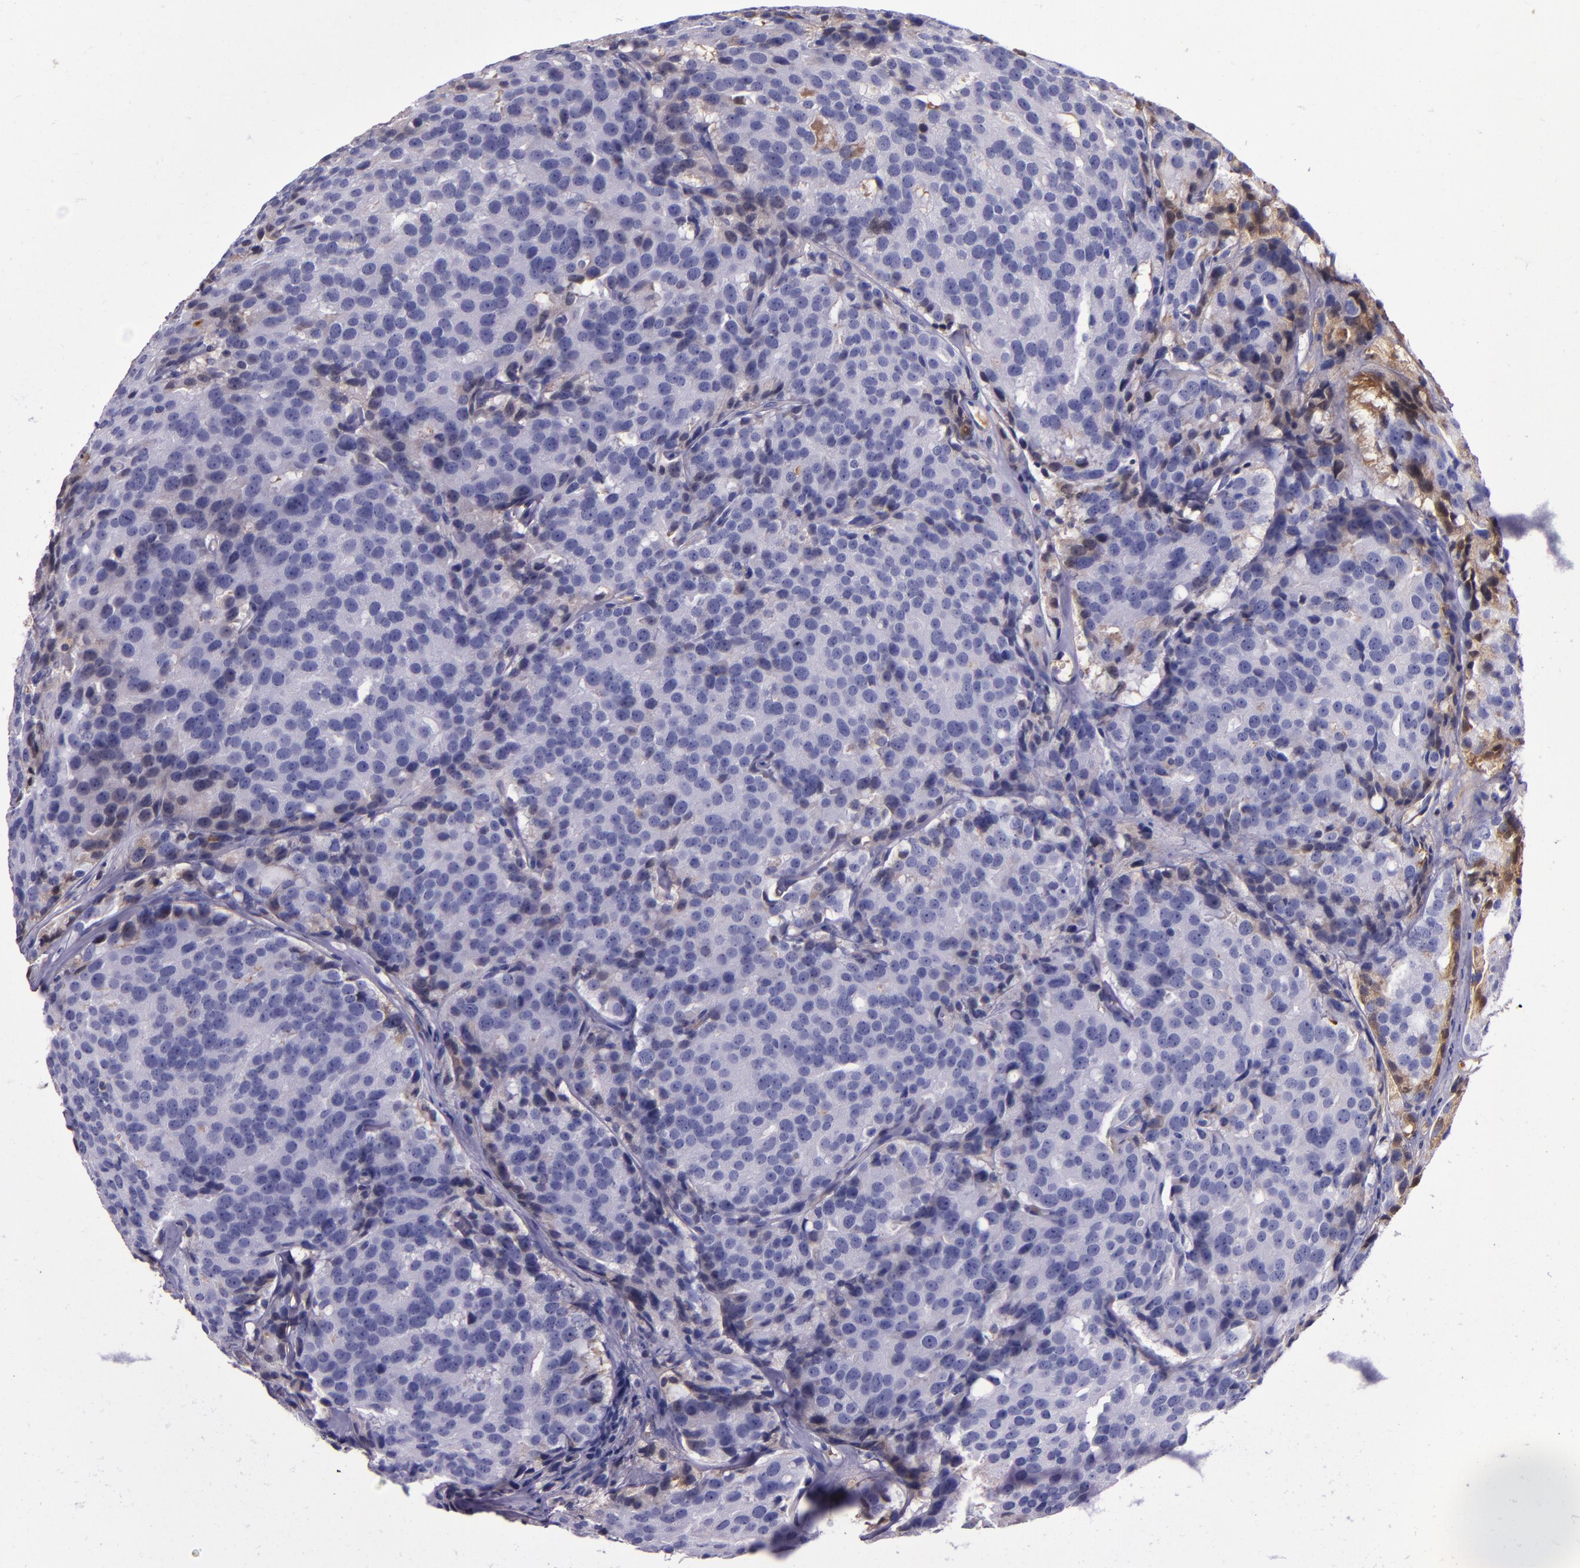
{"staining": {"intensity": "negative", "quantity": "none", "location": "none"}, "tissue": "prostate cancer", "cell_type": "Tumor cells", "image_type": "cancer", "snomed": [{"axis": "morphology", "description": "Adenocarcinoma, High grade"}, {"axis": "topography", "description": "Prostate"}], "caption": "Immunohistochemical staining of prostate cancer (adenocarcinoma (high-grade)) exhibits no significant expression in tumor cells.", "gene": "CLEC3B", "patient": {"sex": "male", "age": 64}}